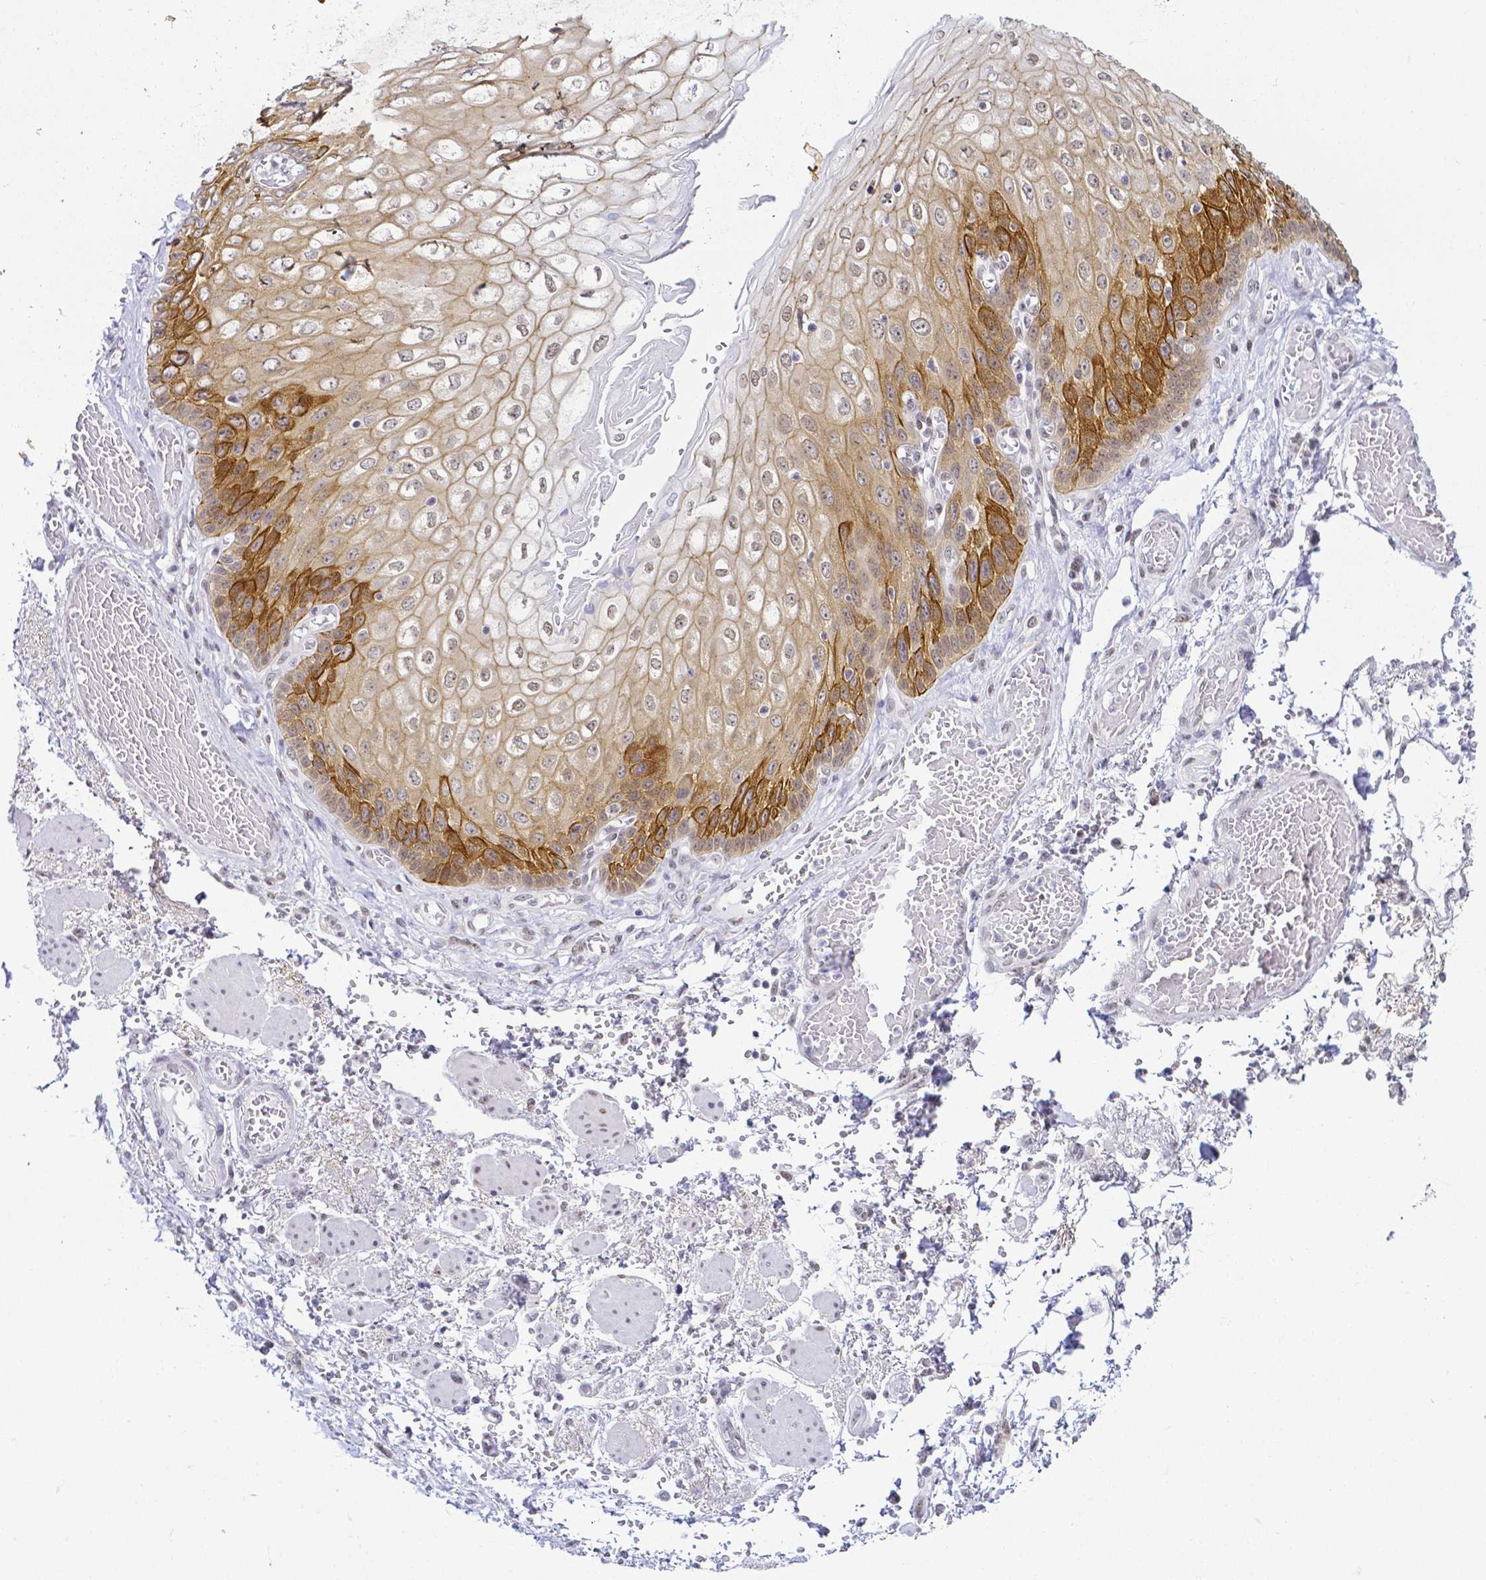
{"staining": {"intensity": "strong", "quantity": "<25%", "location": "cytoplasmic/membranous"}, "tissue": "esophagus", "cell_type": "Squamous epithelial cells", "image_type": "normal", "snomed": [{"axis": "morphology", "description": "Normal tissue, NOS"}, {"axis": "morphology", "description": "Adenocarcinoma, NOS"}, {"axis": "topography", "description": "Esophagus"}], "caption": "Immunohistochemical staining of unremarkable esophagus shows strong cytoplasmic/membranous protein positivity in about <25% of squamous epithelial cells. (IHC, brightfield microscopy, high magnification).", "gene": "FAM83G", "patient": {"sex": "male", "age": 81}}